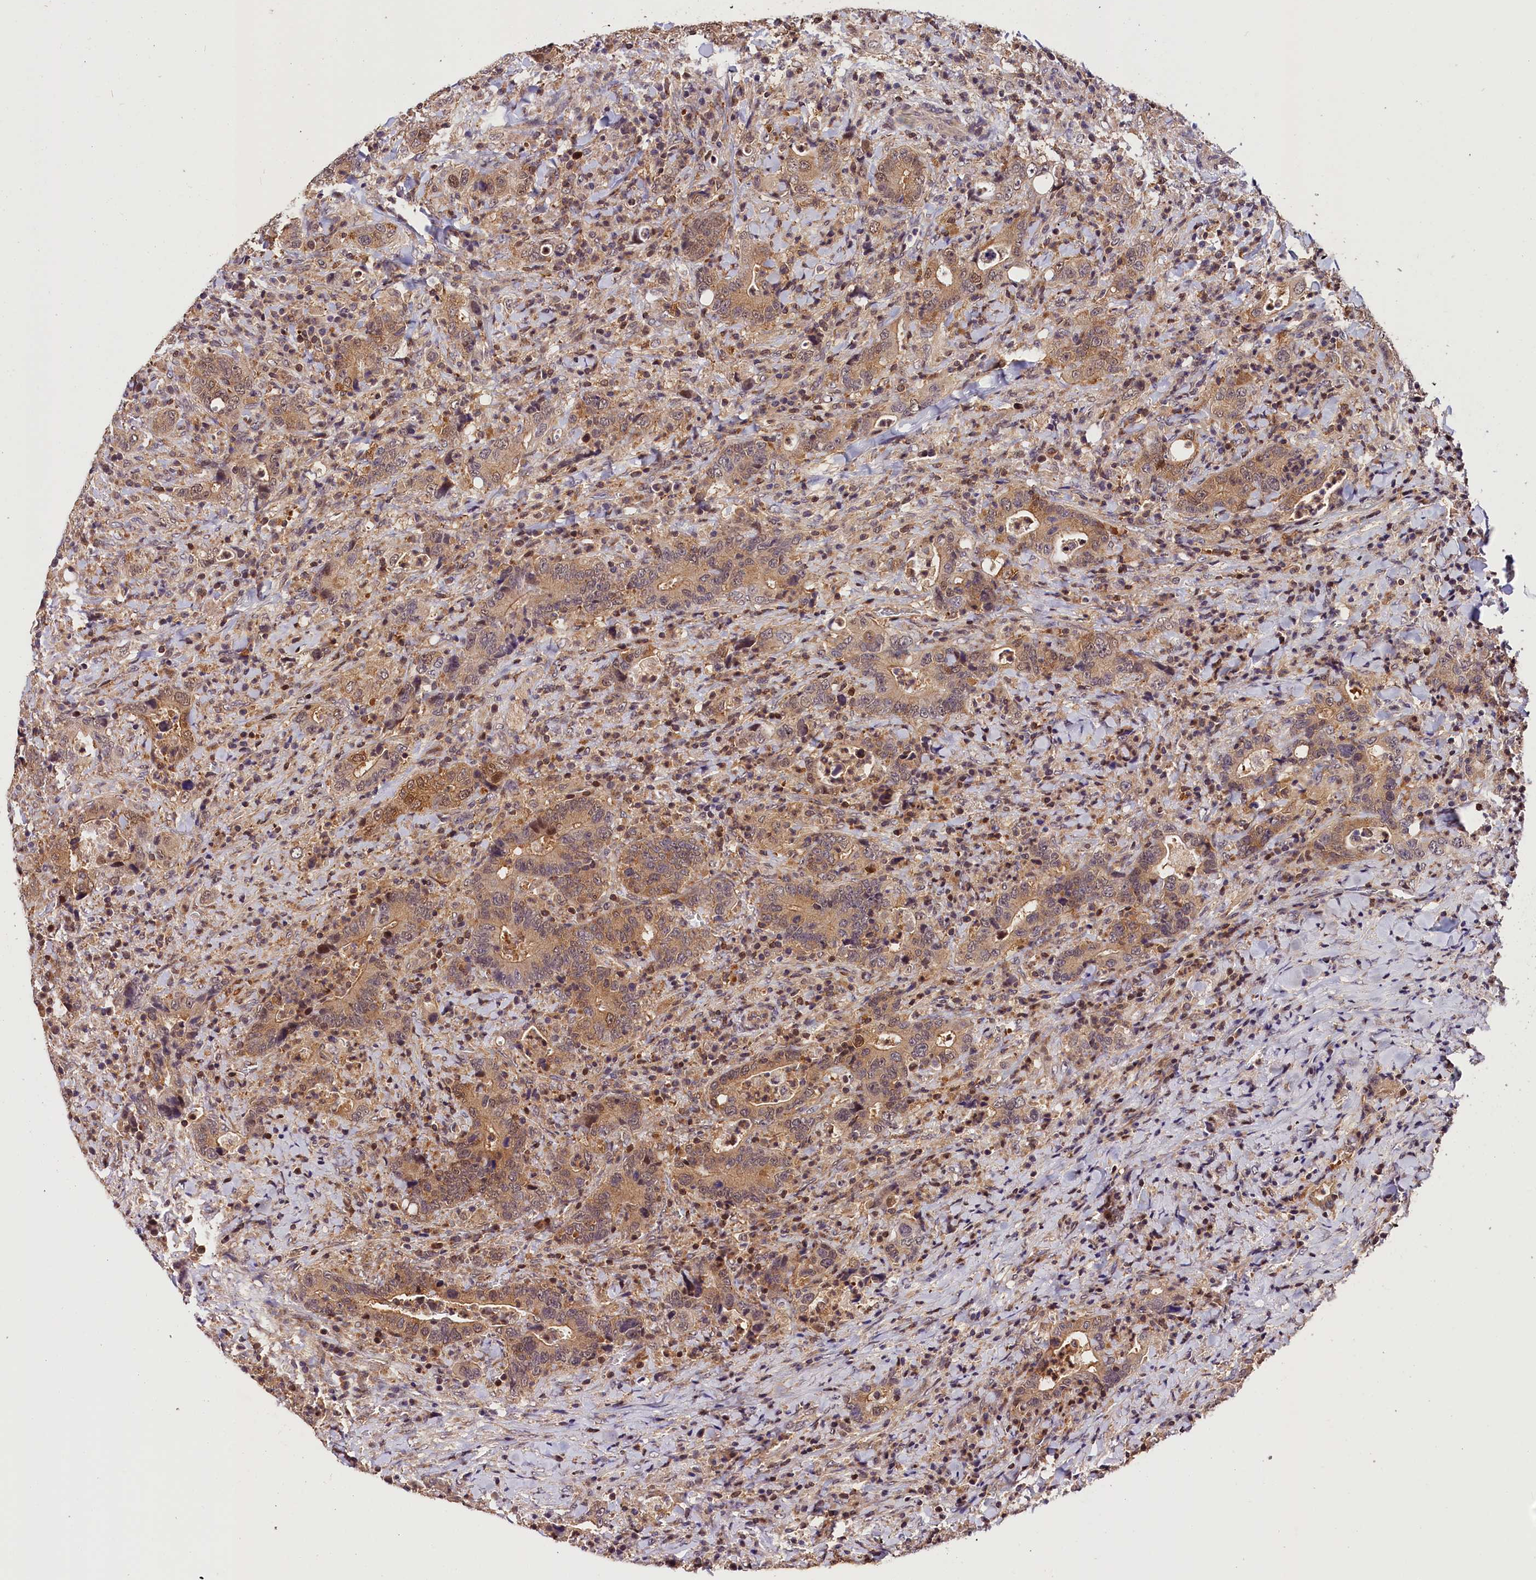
{"staining": {"intensity": "moderate", "quantity": ">75%", "location": "cytoplasmic/membranous"}, "tissue": "colorectal cancer", "cell_type": "Tumor cells", "image_type": "cancer", "snomed": [{"axis": "morphology", "description": "Adenocarcinoma, NOS"}, {"axis": "topography", "description": "Colon"}], "caption": "IHC (DAB (3,3'-diaminobenzidine)) staining of colorectal cancer (adenocarcinoma) shows moderate cytoplasmic/membranous protein positivity in about >75% of tumor cells.", "gene": "CHORDC1", "patient": {"sex": "female", "age": 75}}